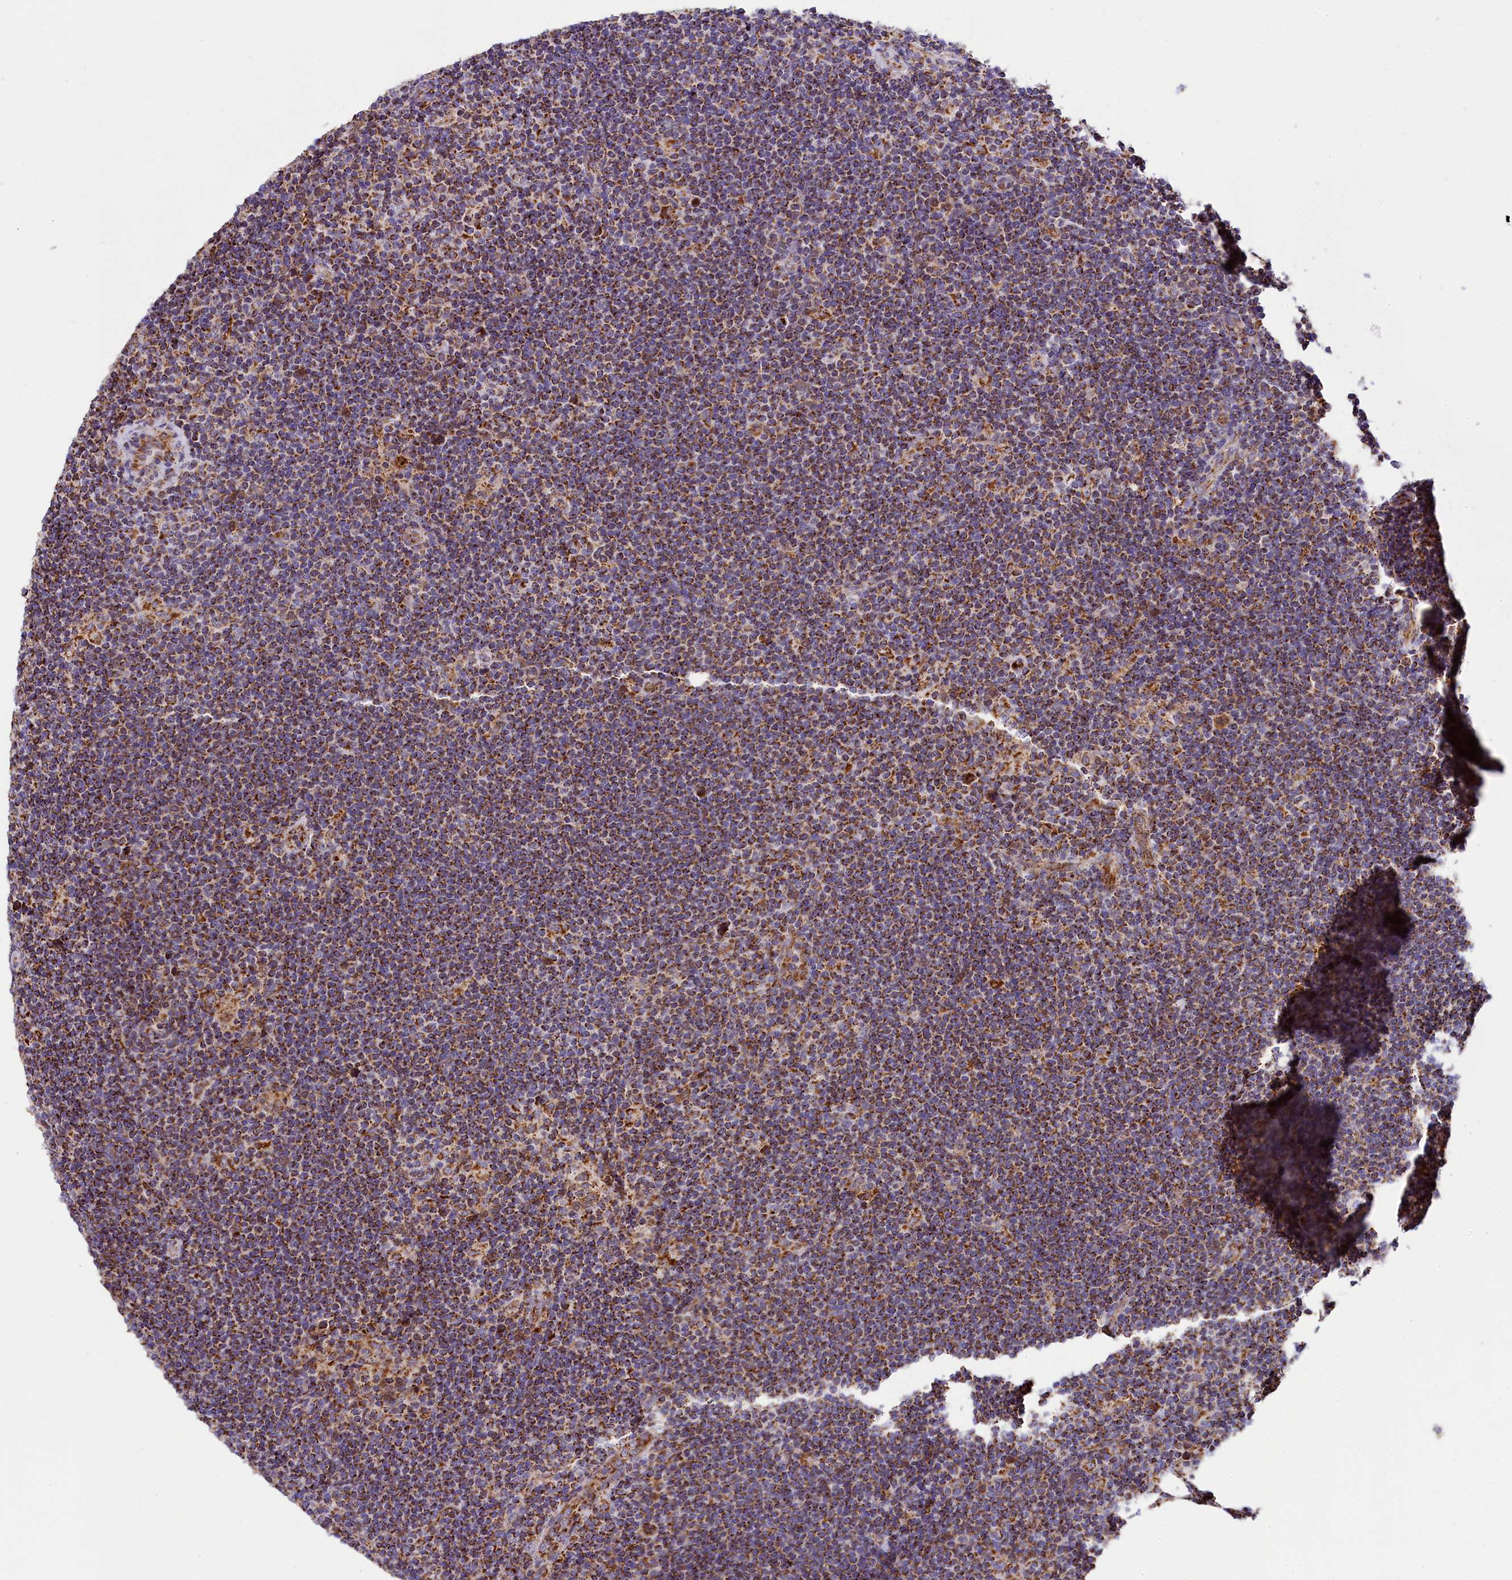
{"staining": {"intensity": "moderate", "quantity": ">75%", "location": "cytoplasmic/membranous"}, "tissue": "lymphoma", "cell_type": "Tumor cells", "image_type": "cancer", "snomed": [{"axis": "morphology", "description": "Hodgkin's disease, NOS"}, {"axis": "topography", "description": "Lymph node"}], "caption": "A brown stain highlights moderate cytoplasmic/membranous staining of a protein in lymphoma tumor cells.", "gene": "NDUFA8", "patient": {"sex": "female", "age": 57}}